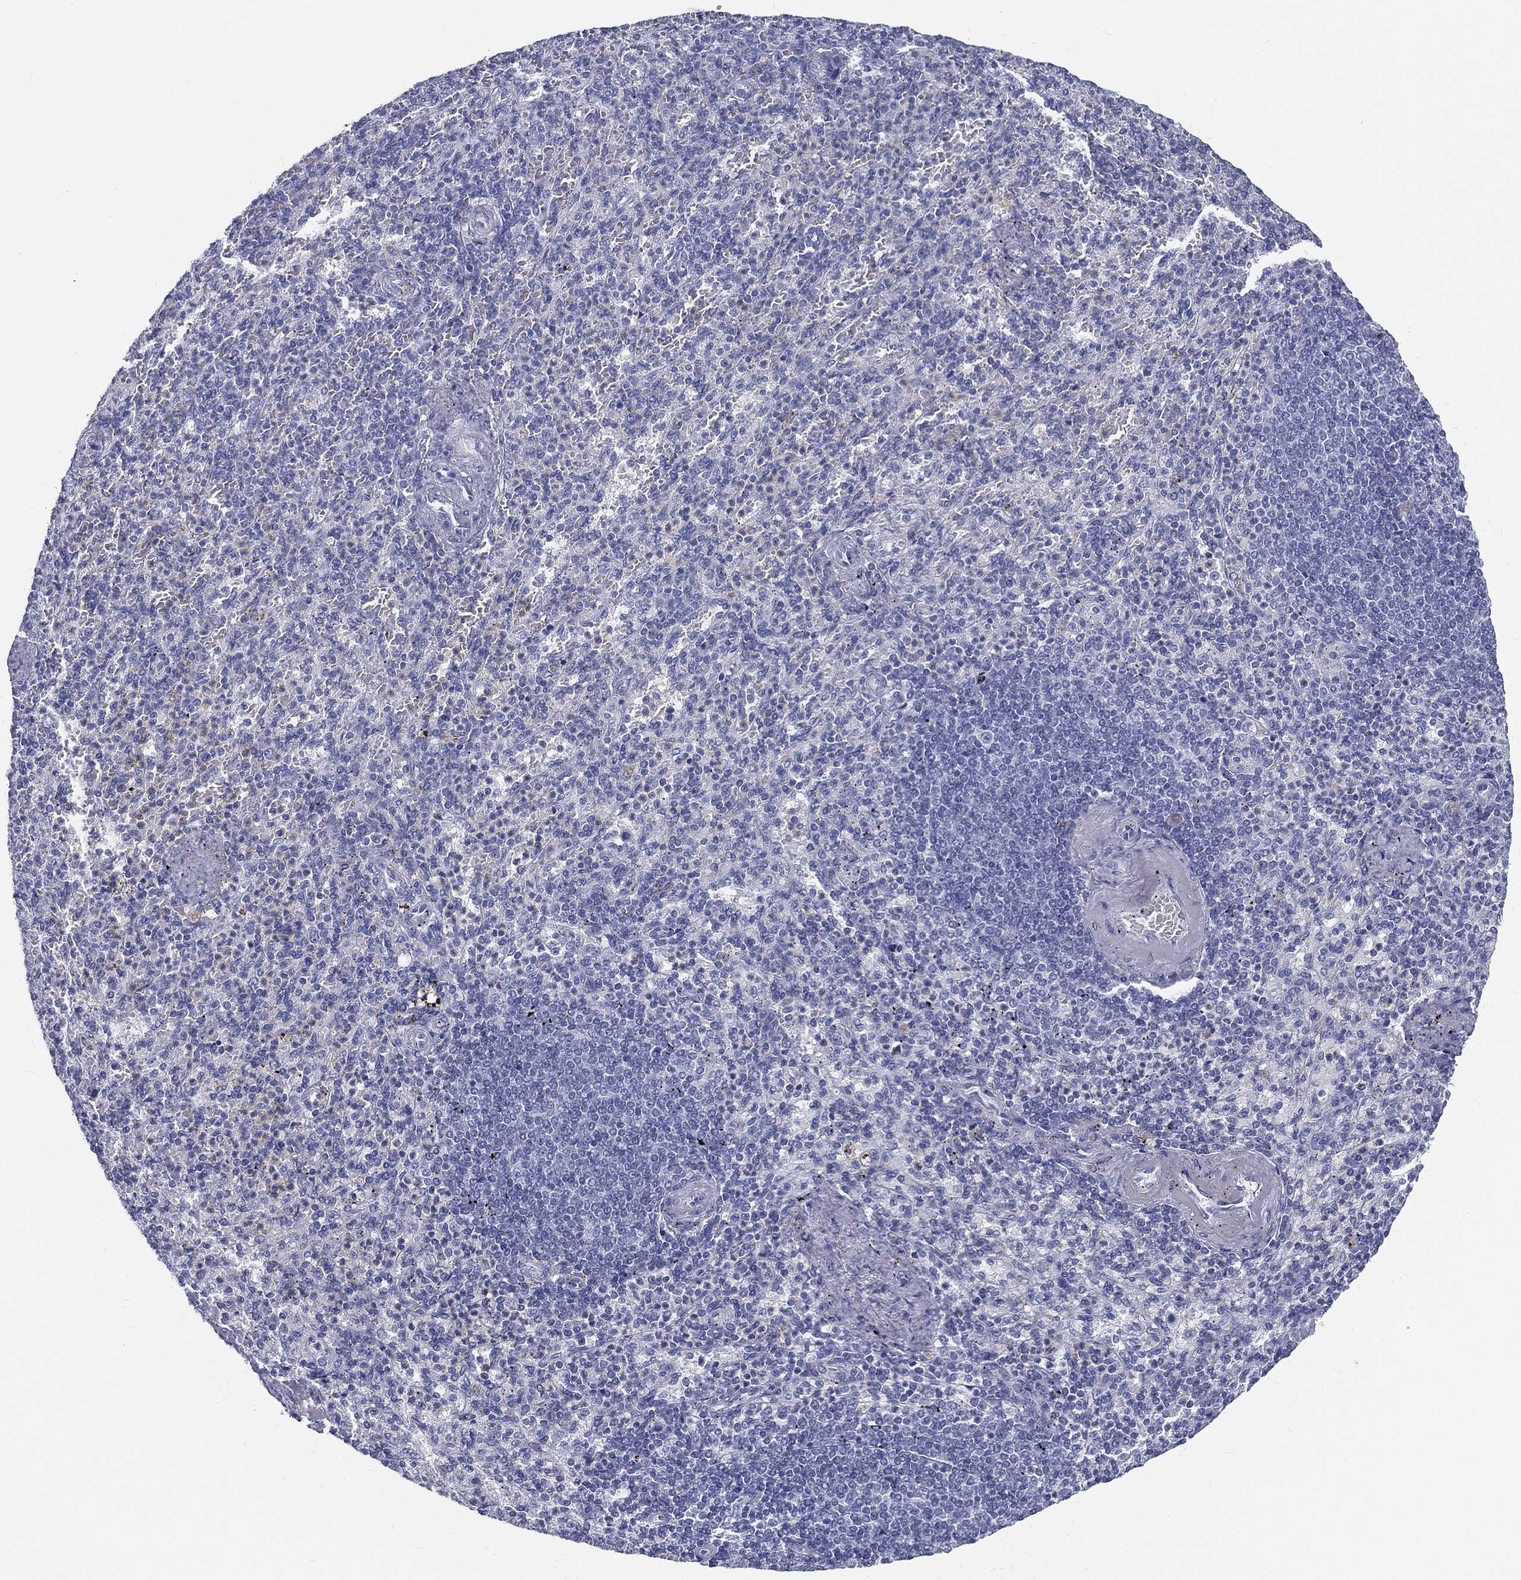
{"staining": {"intensity": "negative", "quantity": "none", "location": "none"}, "tissue": "spleen", "cell_type": "Cells in red pulp", "image_type": "normal", "snomed": [{"axis": "morphology", "description": "Normal tissue, NOS"}, {"axis": "topography", "description": "Spleen"}], "caption": "Histopathology image shows no protein expression in cells in red pulp of benign spleen. The staining was performed using DAB to visualize the protein expression in brown, while the nuclei were stained in blue with hematoxylin (Magnification: 20x).", "gene": "STS", "patient": {"sex": "female", "age": 74}}